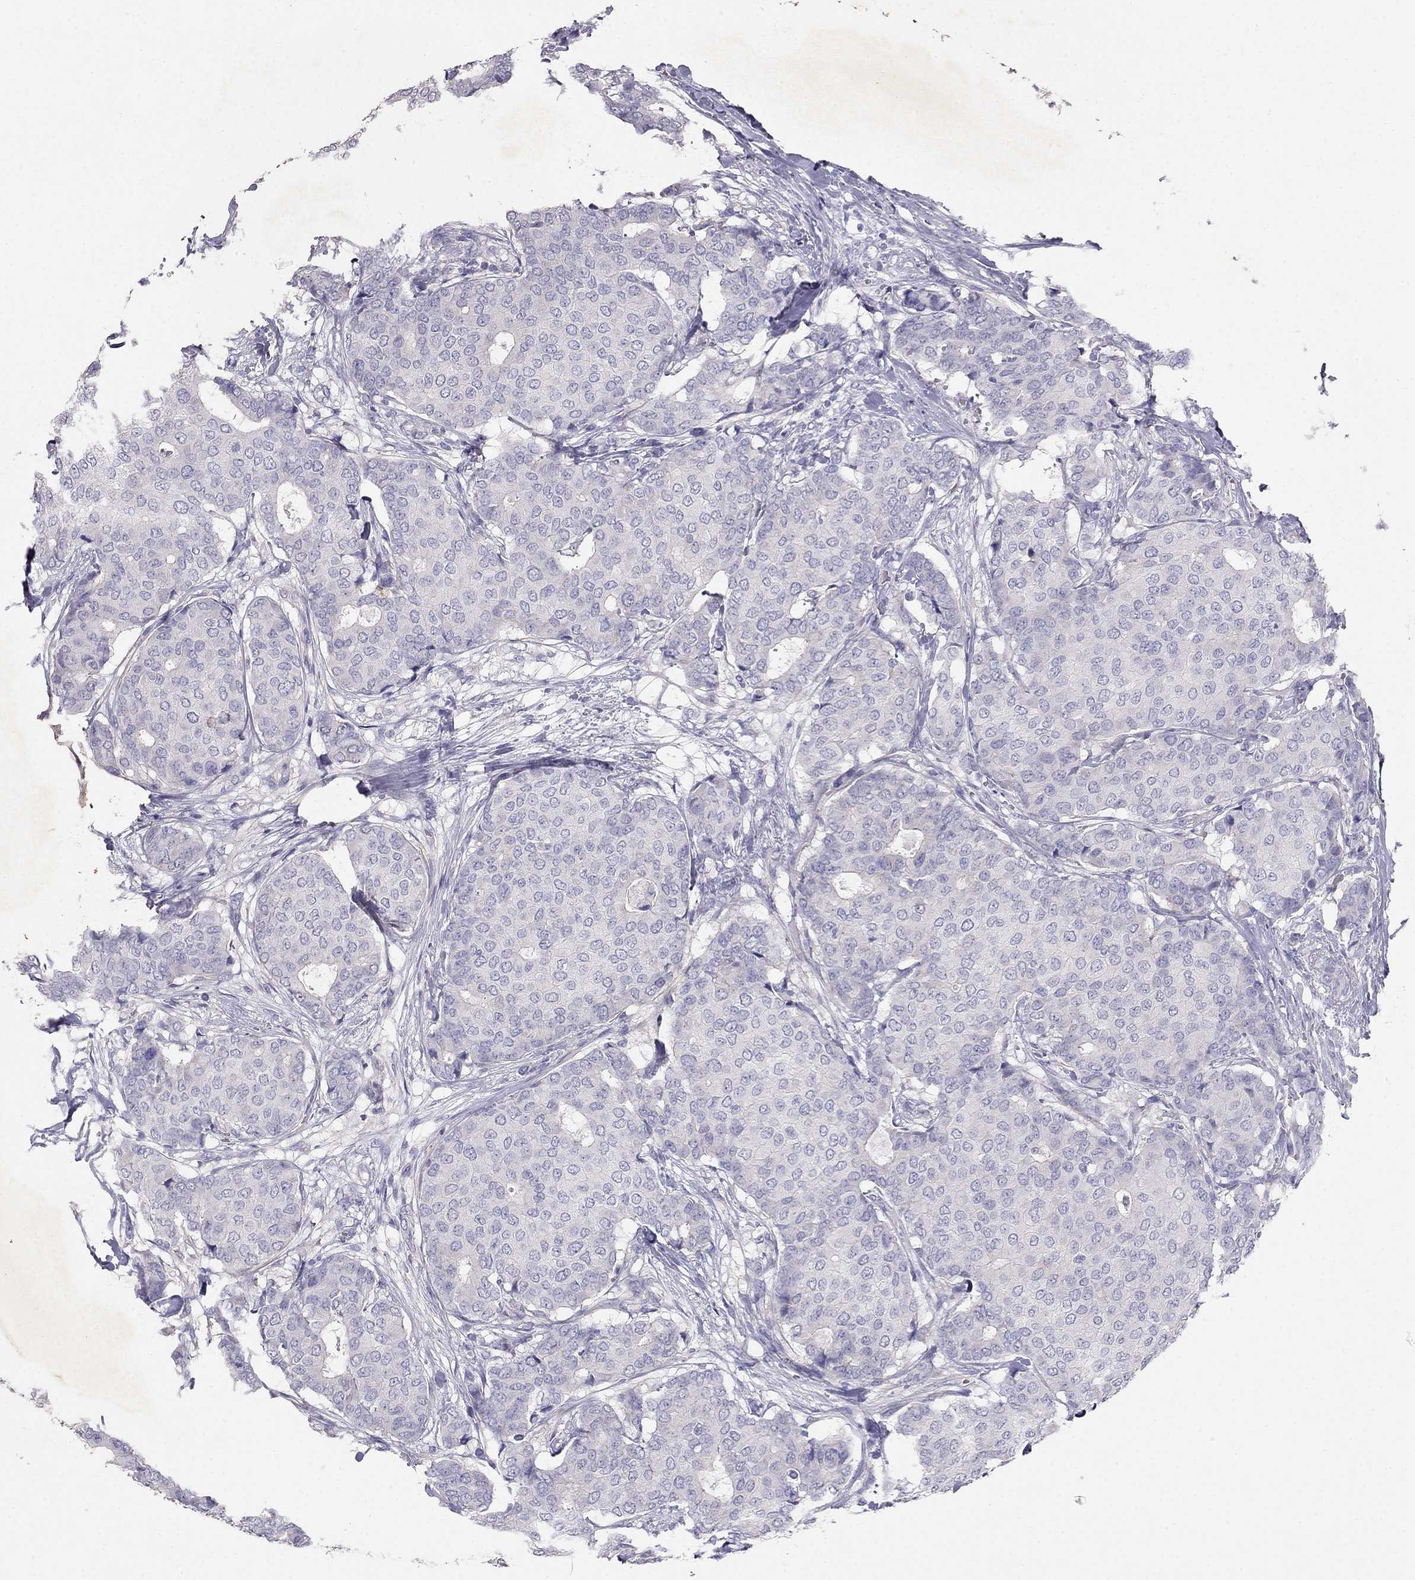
{"staining": {"intensity": "negative", "quantity": "none", "location": "none"}, "tissue": "breast cancer", "cell_type": "Tumor cells", "image_type": "cancer", "snomed": [{"axis": "morphology", "description": "Duct carcinoma"}, {"axis": "topography", "description": "Breast"}], "caption": "DAB (3,3'-diaminobenzidine) immunohistochemical staining of human breast infiltrating ductal carcinoma demonstrates no significant expression in tumor cells.", "gene": "LY6H", "patient": {"sex": "female", "age": 75}}